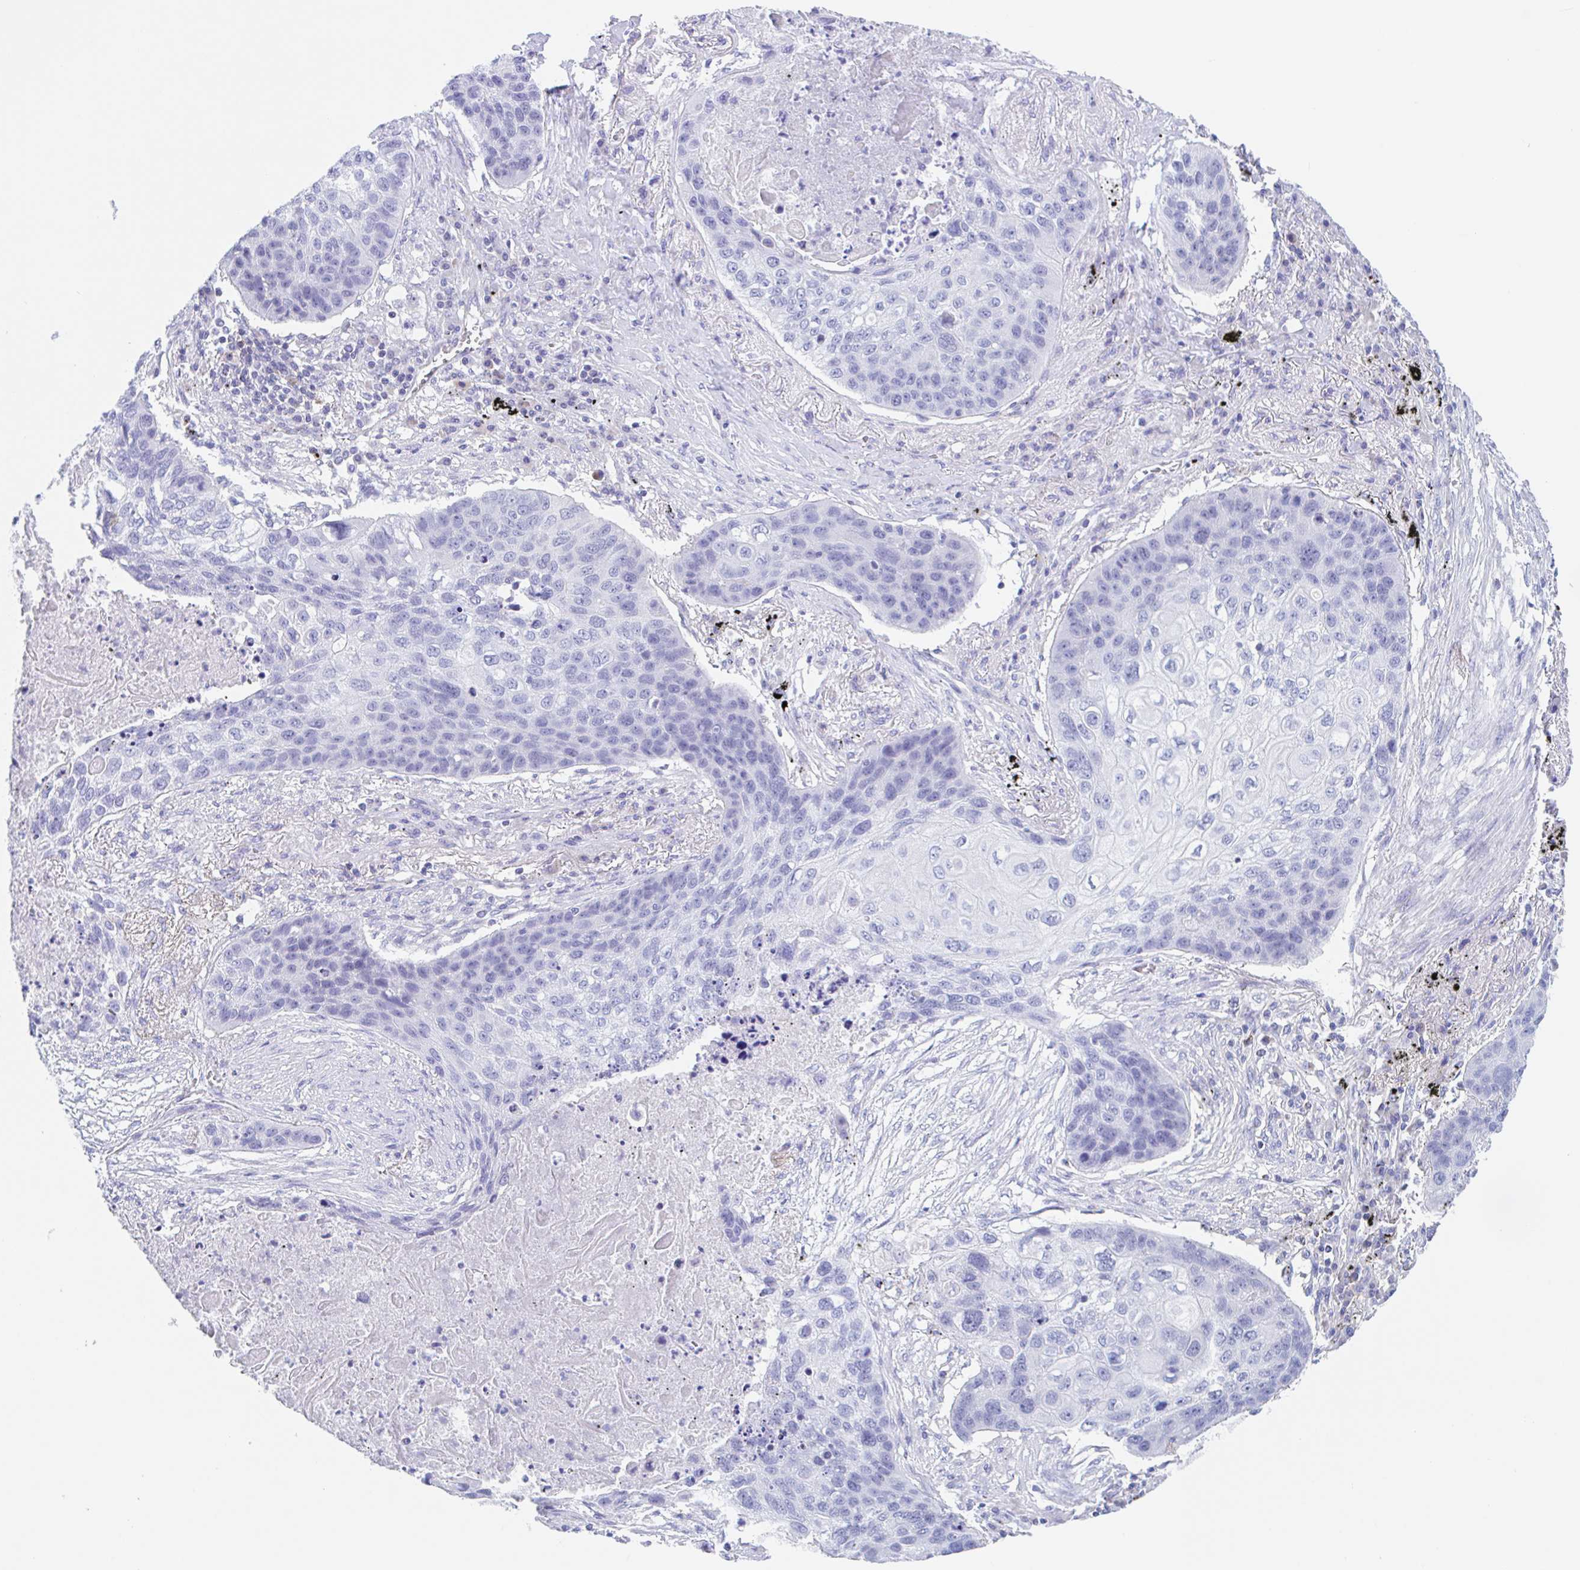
{"staining": {"intensity": "negative", "quantity": "none", "location": "none"}, "tissue": "lung cancer", "cell_type": "Tumor cells", "image_type": "cancer", "snomed": [{"axis": "morphology", "description": "Squamous cell carcinoma, NOS"}, {"axis": "topography", "description": "Lung"}], "caption": "This is a image of IHC staining of squamous cell carcinoma (lung), which shows no staining in tumor cells.", "gene": "ANKRD9", "patient": {"sex": "female", "age": 63}}